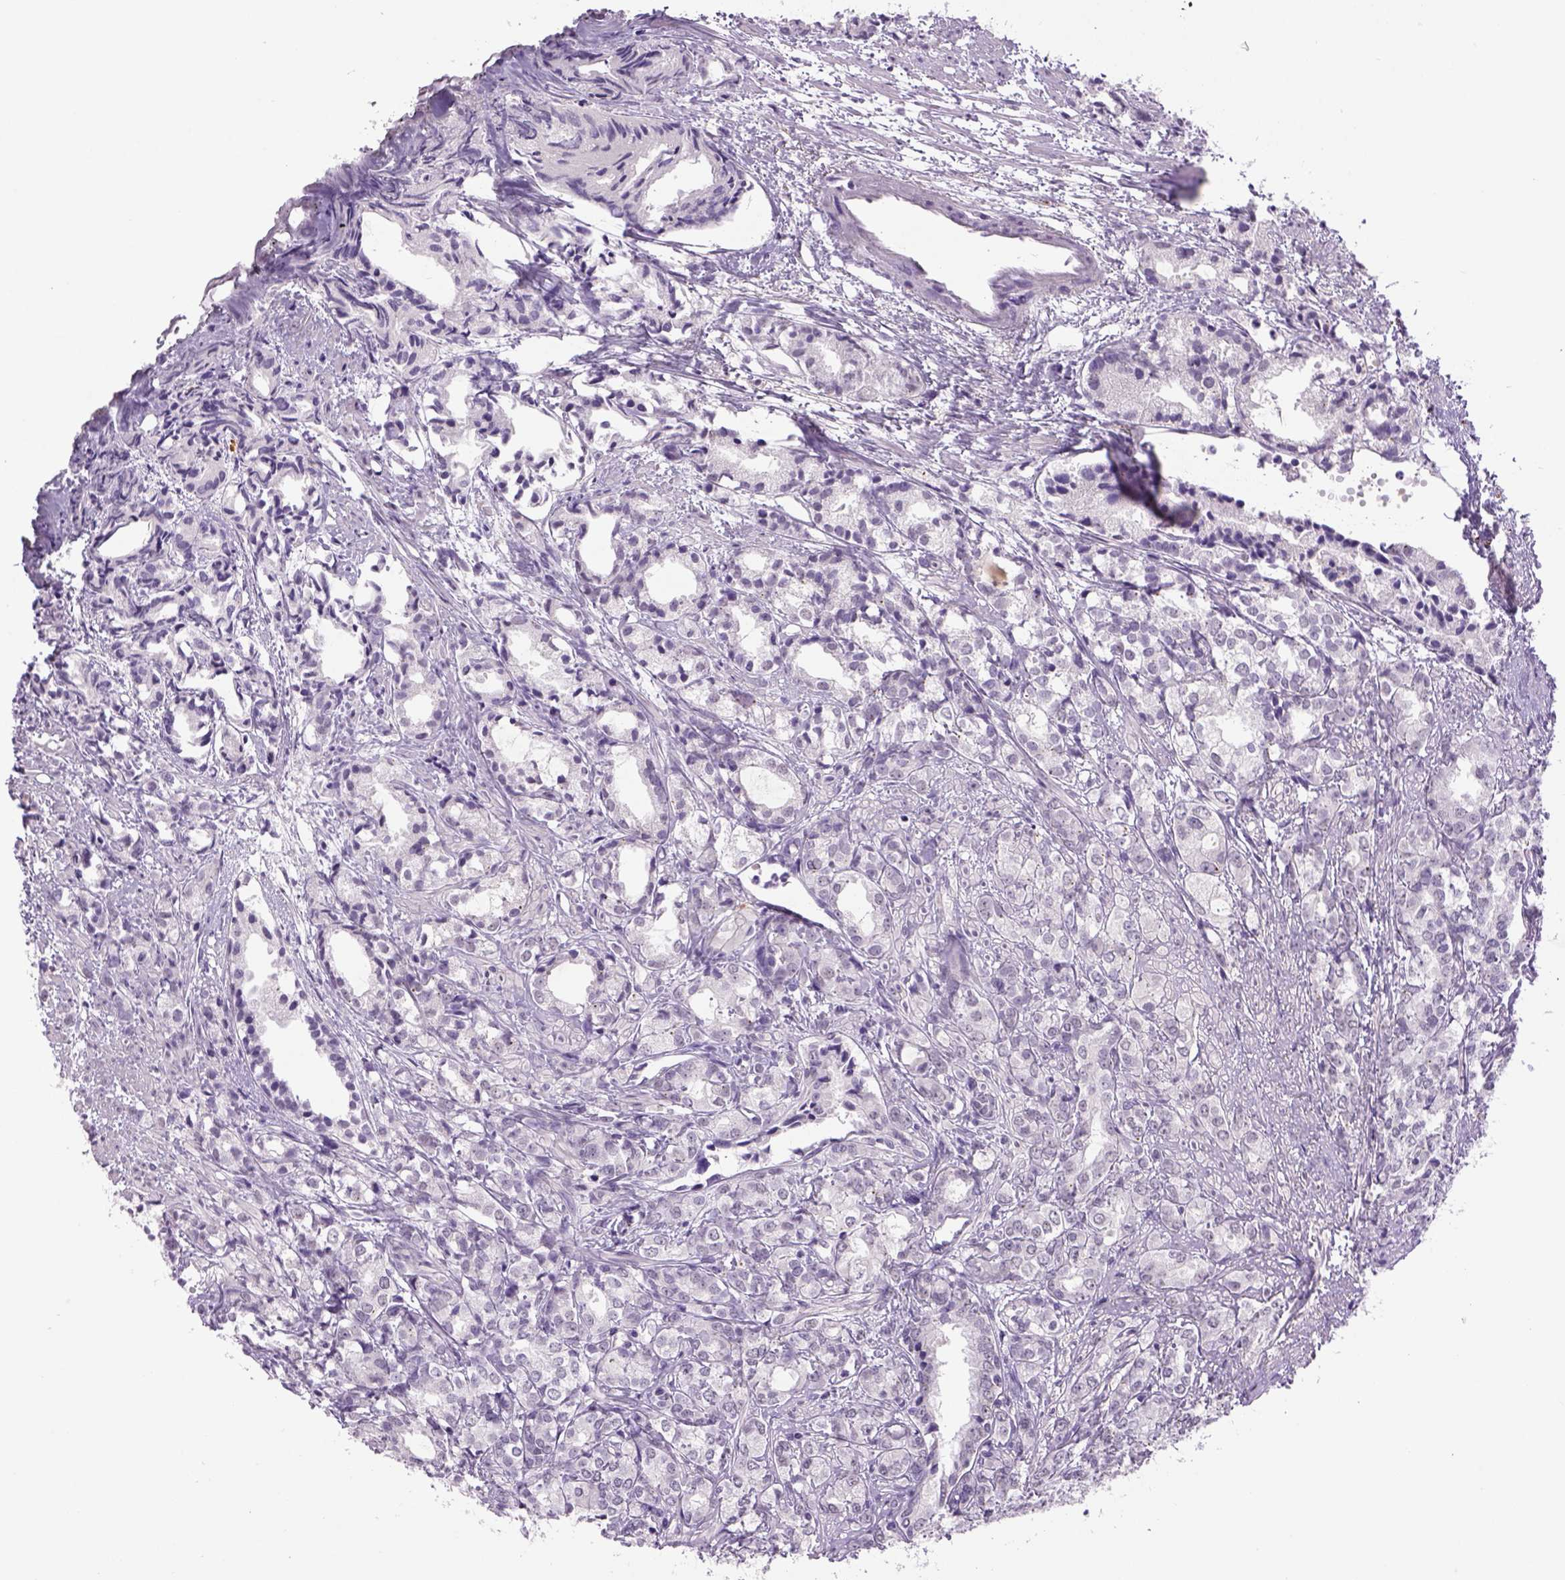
{"staining": {"intensity": "weak", "quantity": "<25%", "location": "cytoplasmic/membranous"}, "tissue": "prostate cancer", "cell_type": "Tumor cells", "image_type": "cancer", "snomed": [{"axis": "morphology", "description": "Adenocarcinoma, High grade"}, {"axis": "topography", "description": "Prostate"}], "caption": "Prostate cancer (adenocarcinoma (high-grade)) was stained to show a protein in brown. There is no significant expression in tumor cells. (Brightfield microscopy of DAB immunohistochemistry (IHC) at high magnification).", "gene": "DBH", "patient": {"sex": "male", "age": 79}}